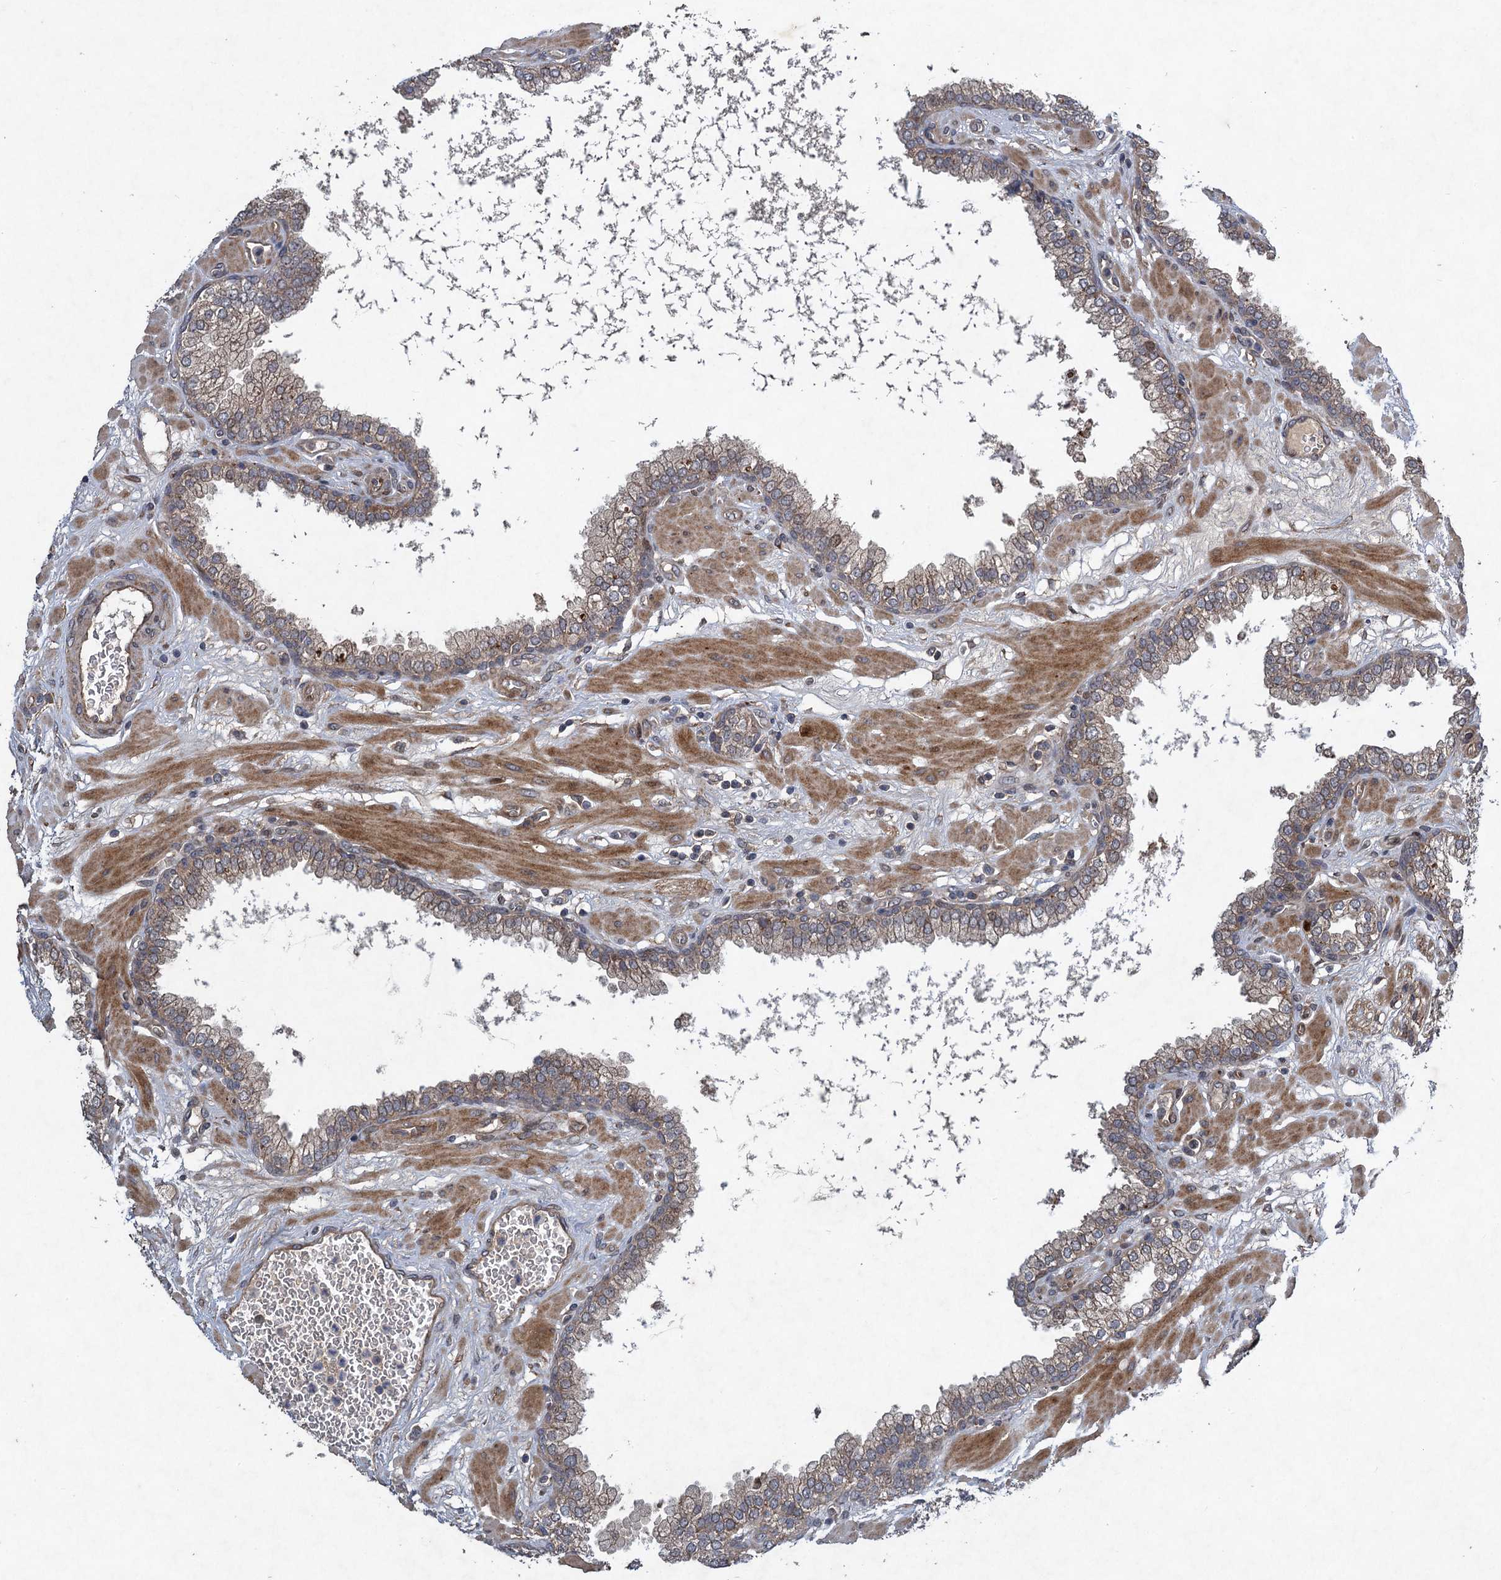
{"staining": {"intensity": "weak", "quantity": ">75%", "location": "cytoplasmic/membranous"}, "tissue": "prostate", "cell_type": "Glandular cells", "image_type": "normal", "snomed": [{"axis": "morphology", "description": "Normal tissue, NOS"}, {"axis": "morphology", "description": "Urothelial carcinoma, Low grade"}, {"axis": "topography", "description": "Urinary bladder"}, {"axis": "topography", "description": "Prostate"}], "caption": "Normal prostate shows weak cytoplasmic/membranous staining in approximately >75% of glandular cells.", "gene": "NUDT22", "patient": {"sex": "male", "age": 60}}